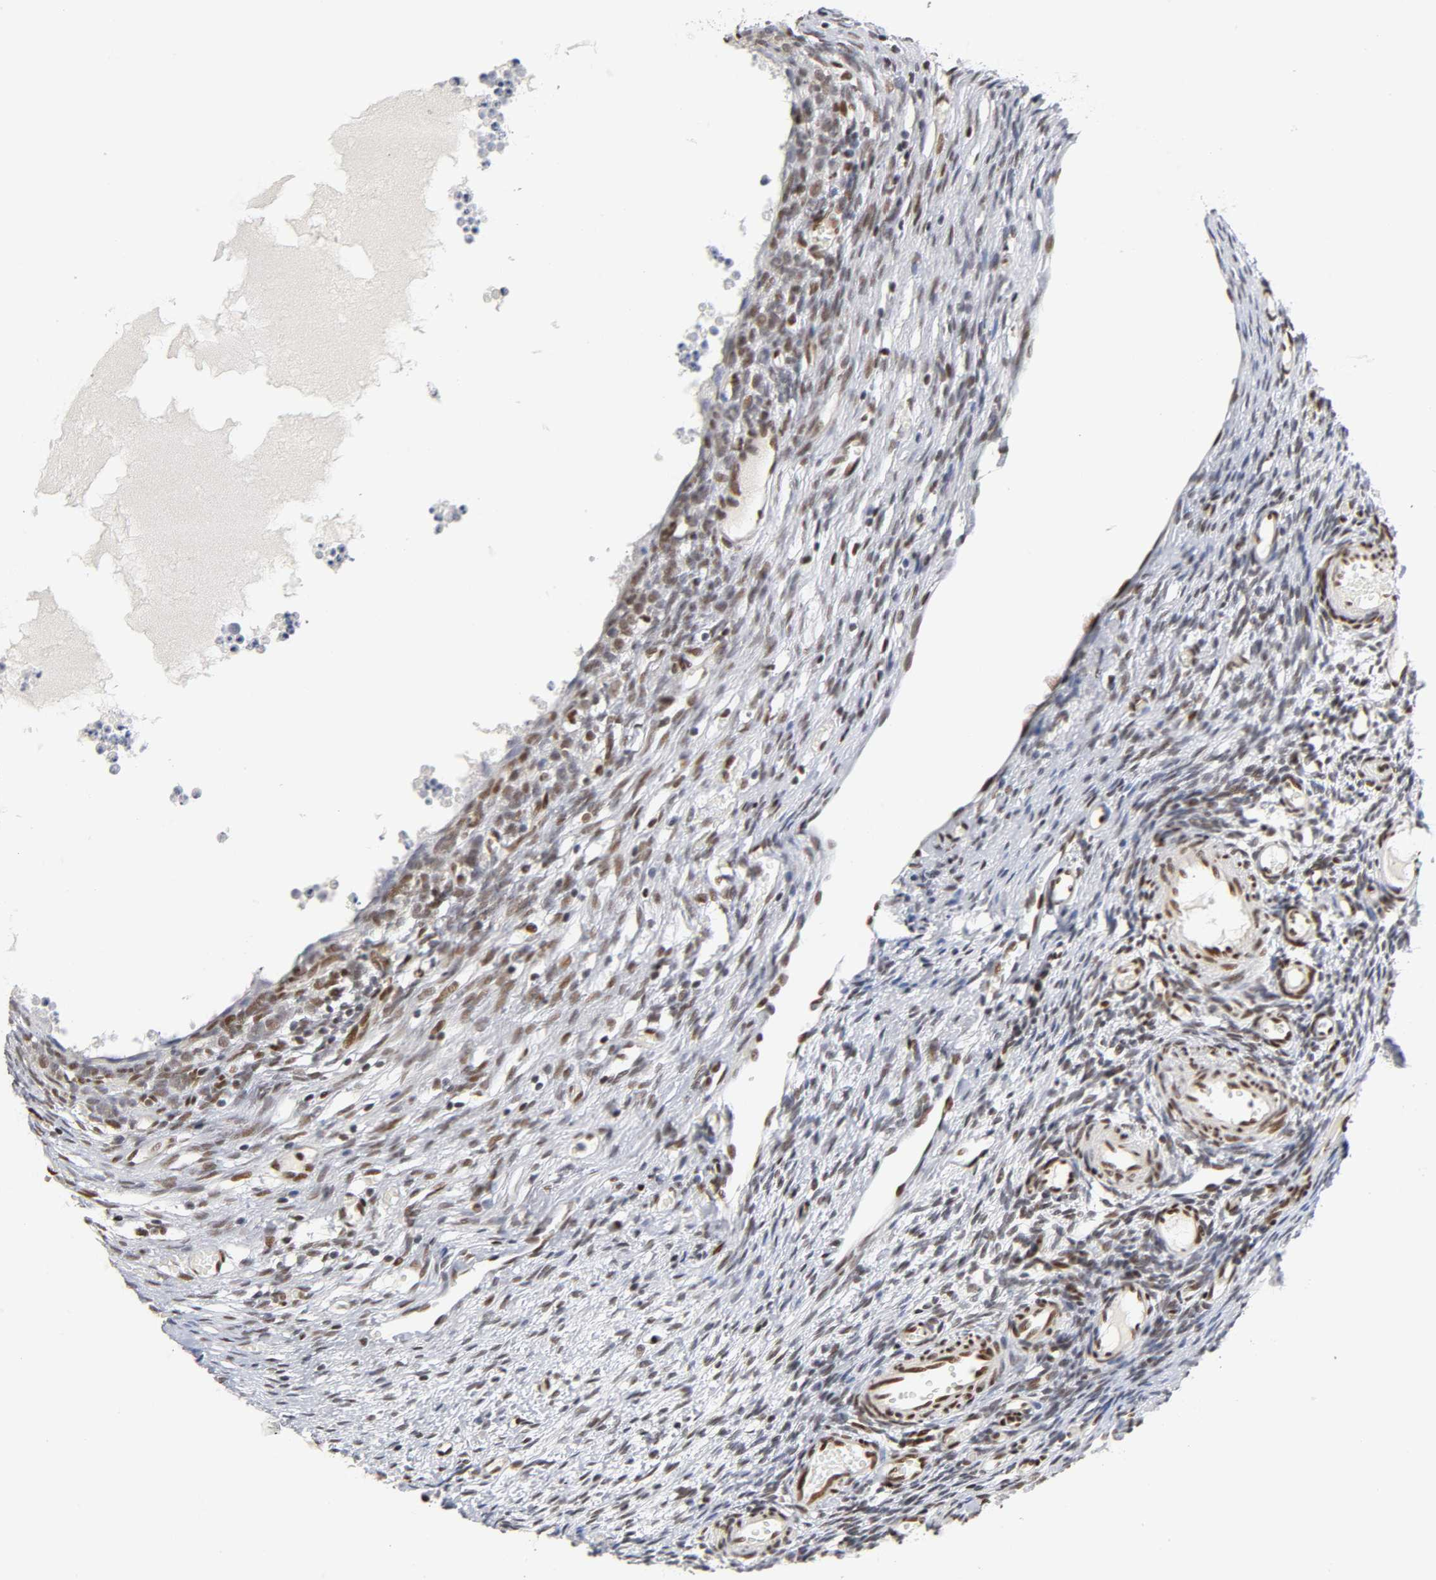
{"staining": {"intensity": "strong", "quantity": ">75%", "location": "nuclear"}, "tissue": "ovary", "cell_type": "Follicle cells", "image_type": "normal", "snomed": [{"axis": "morphology", "description": "Normal tissue, NOS"}, {"axis": "topography", "description": "Ovary"}], "caption": "Unremarkable ovary reveals strong nuclear staining in approximately >75% of follicle cells, visualized by immunohistochemistry. (DAB (3,3'-diaminobenzidine) IHC, brown staining for protein, blue staining for nuclei).", "gene": "NR3C1", "patient": {"sex": "female", "age": 35}}